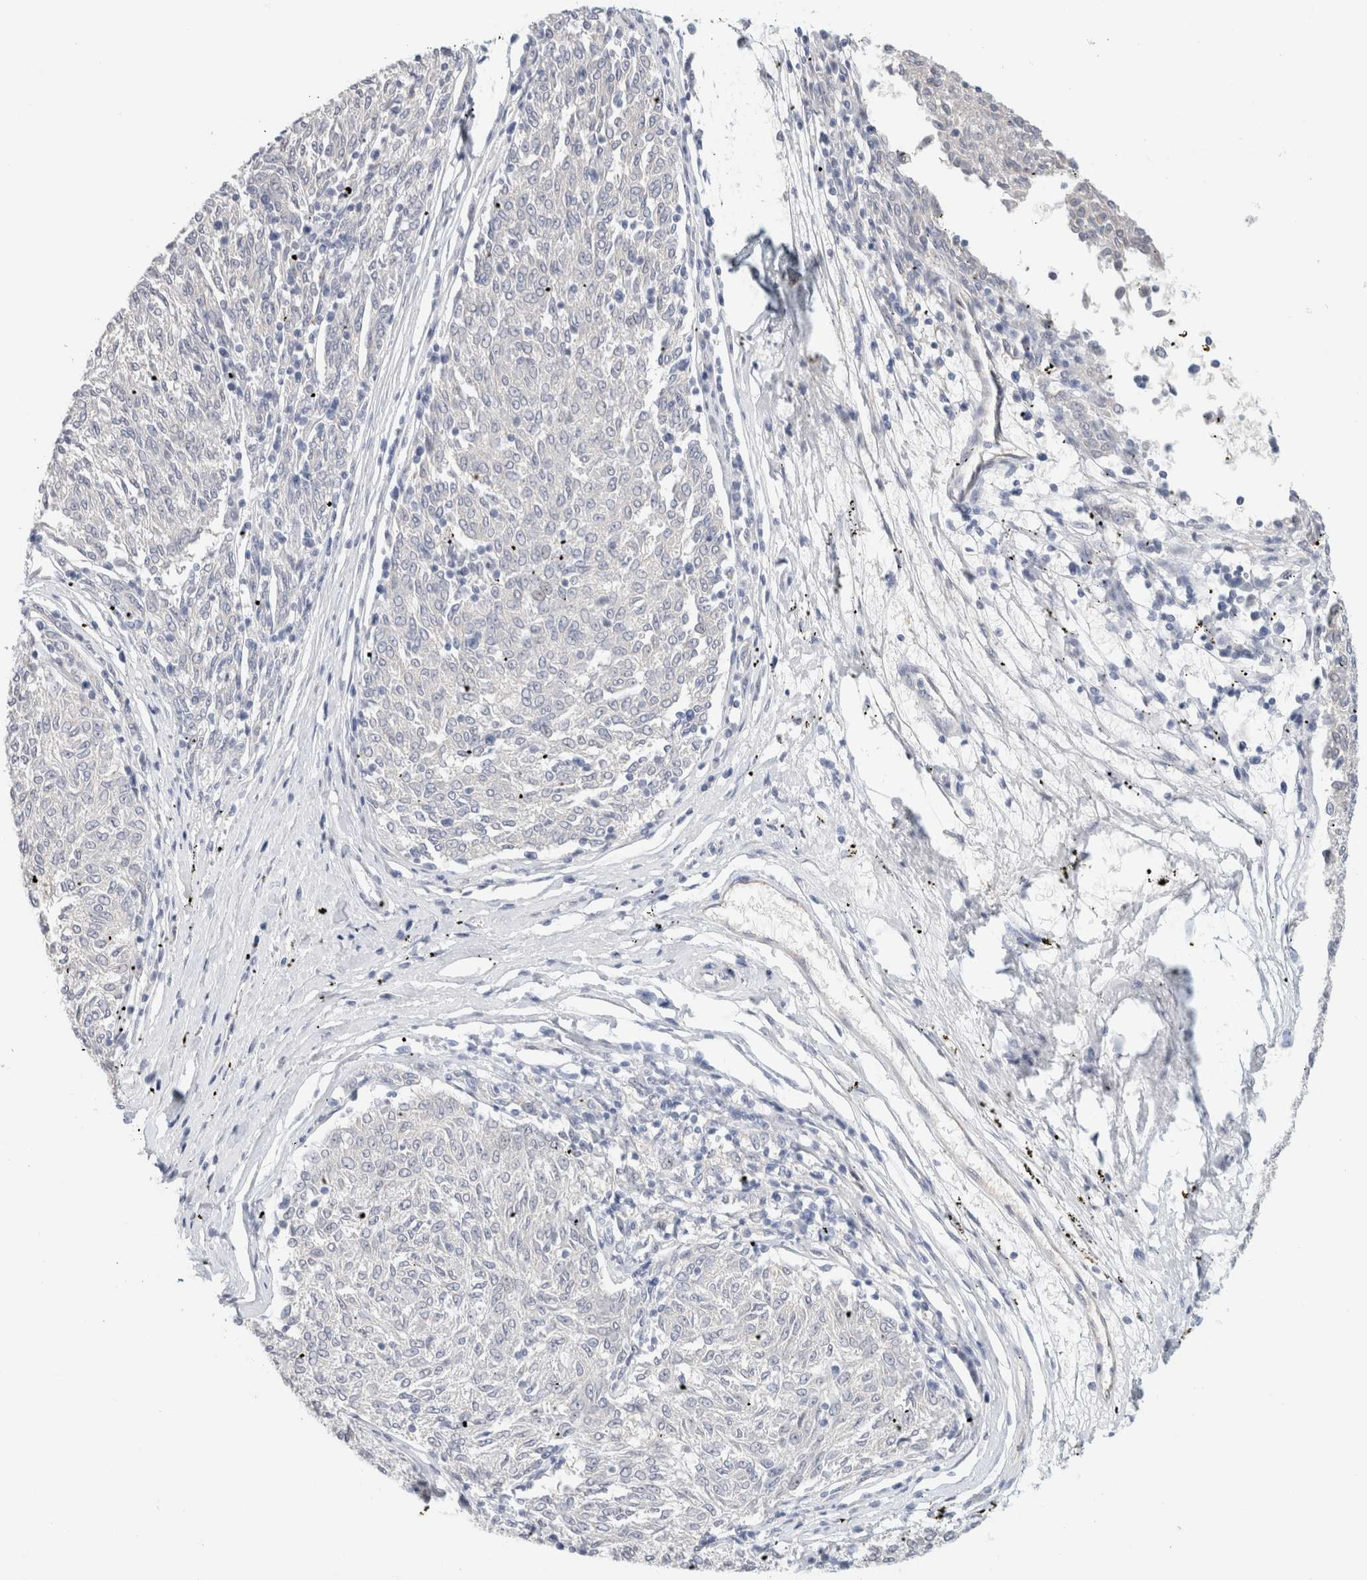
{"staining": {"intensity": "negative", "quantity": "none", "location": "none"}, "tissue": "melanoma", "cell_type": "Tumor cells", "image_type": "cancer", "snomed": [{"axis": "morphology", "description": "Malignant melanoma, NOS"}, {"axis": "topography", "description": "Skin"}], "caption": "Protein analysis of melanoma demonstrates no significant staining in tumor cells. (DAB (3,3'-diaminobenzidine) IHC with hematoxylin counter stain).", "gene": "RTN4", "patient": {"sex": "female", "age": 72}}